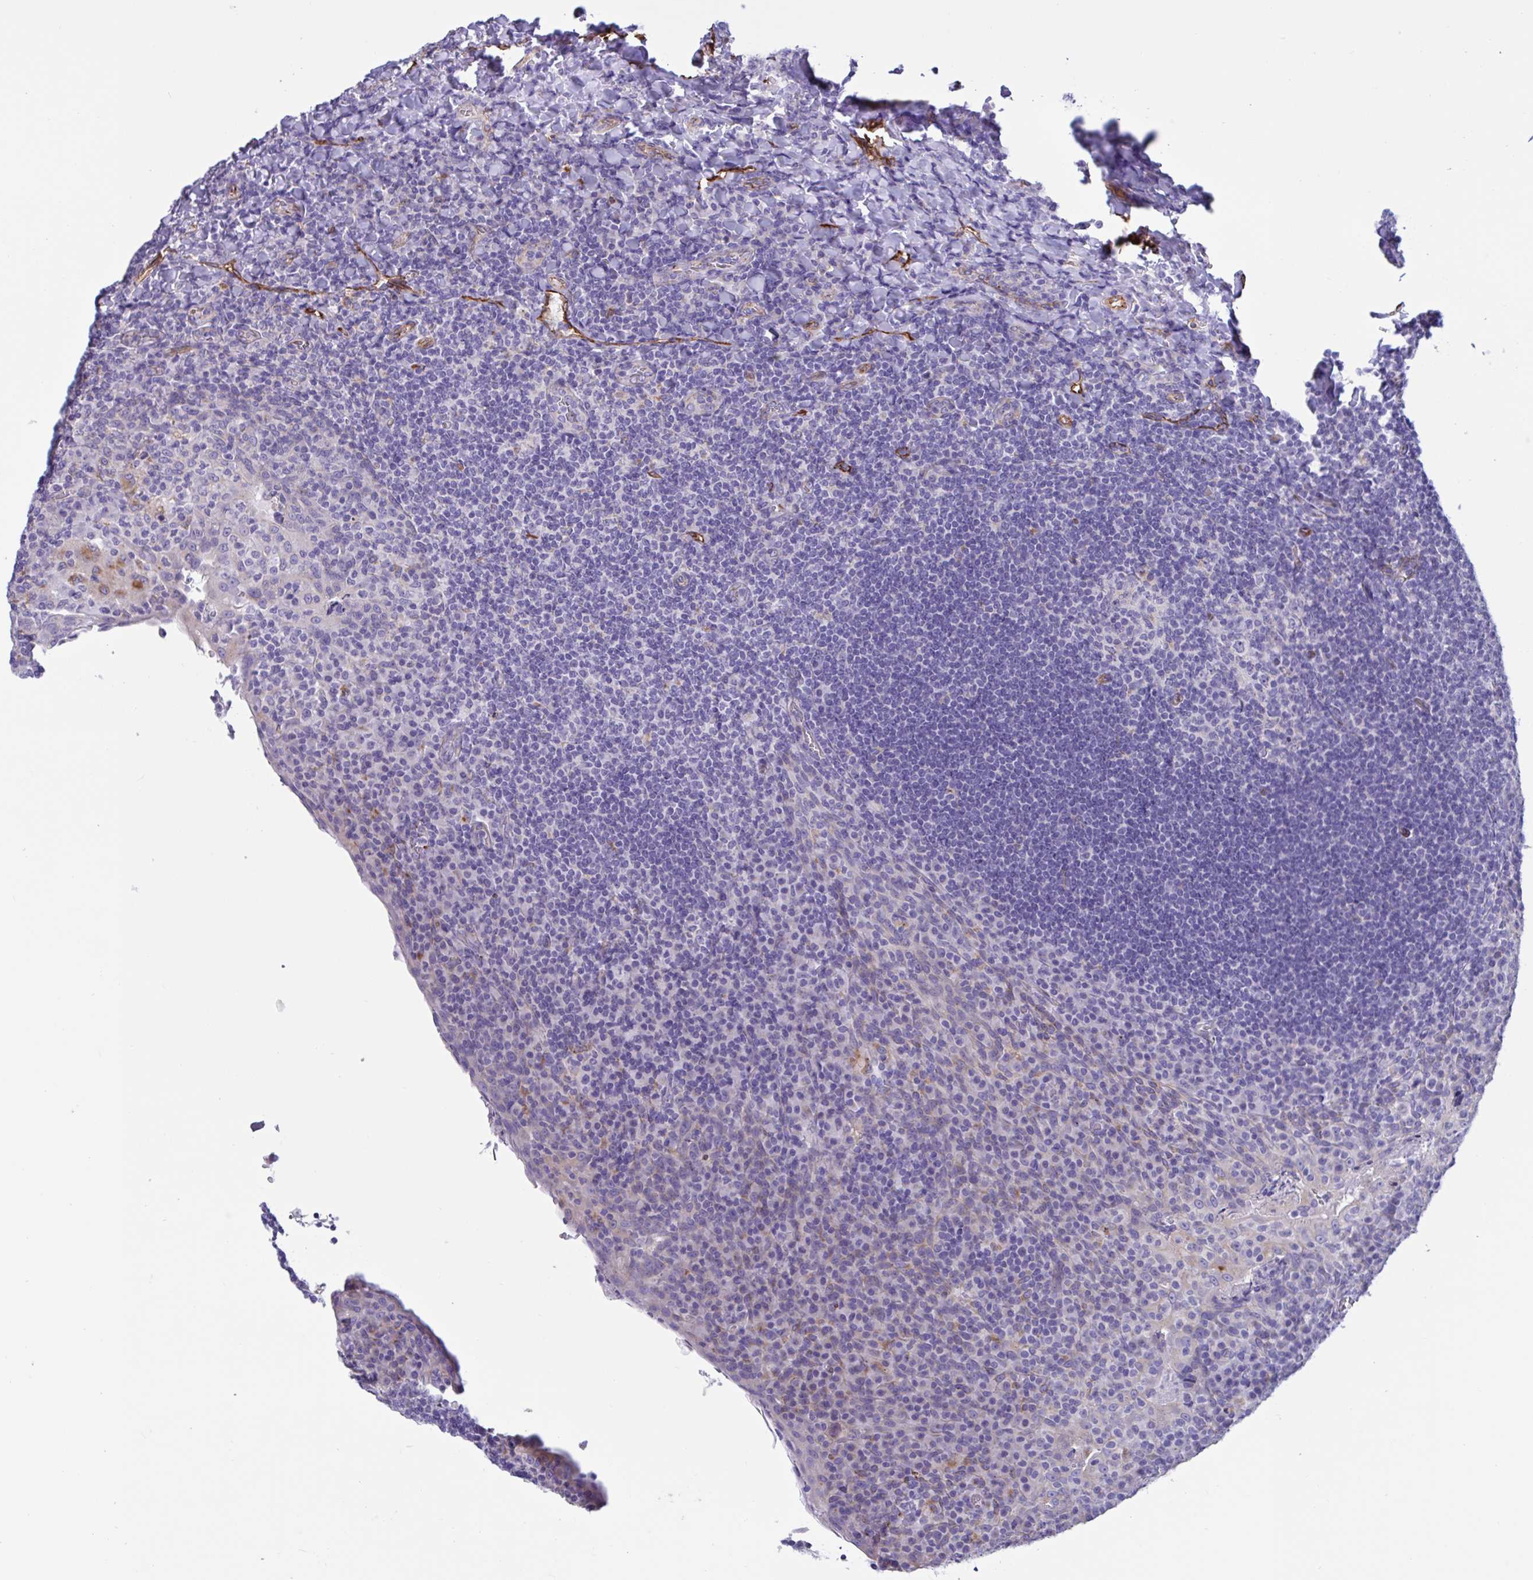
{"staining": {"intensity": "negative", "quantity": "none", "location": "none"}, "tissue": "tonsil", "cell_type": "Germinal center cells", "image_type": "normal", "snomed": [{"axis": "morphology", "description": "Normal tissue, NOS"}, {"axis": "topography", "description": "Tonsil"}], "caption": "DAB (3,3'-diaminobenzidine) immunohistochemical staining of unremarkable tonsil reveals no significant positivity in germinal center cells. (DAB immunohistochemistry (IHC) visualized using brightfield microscopy, high magnification).", "gene": "RPL22L1", "patient": {"sex": "male", "age": 17}}